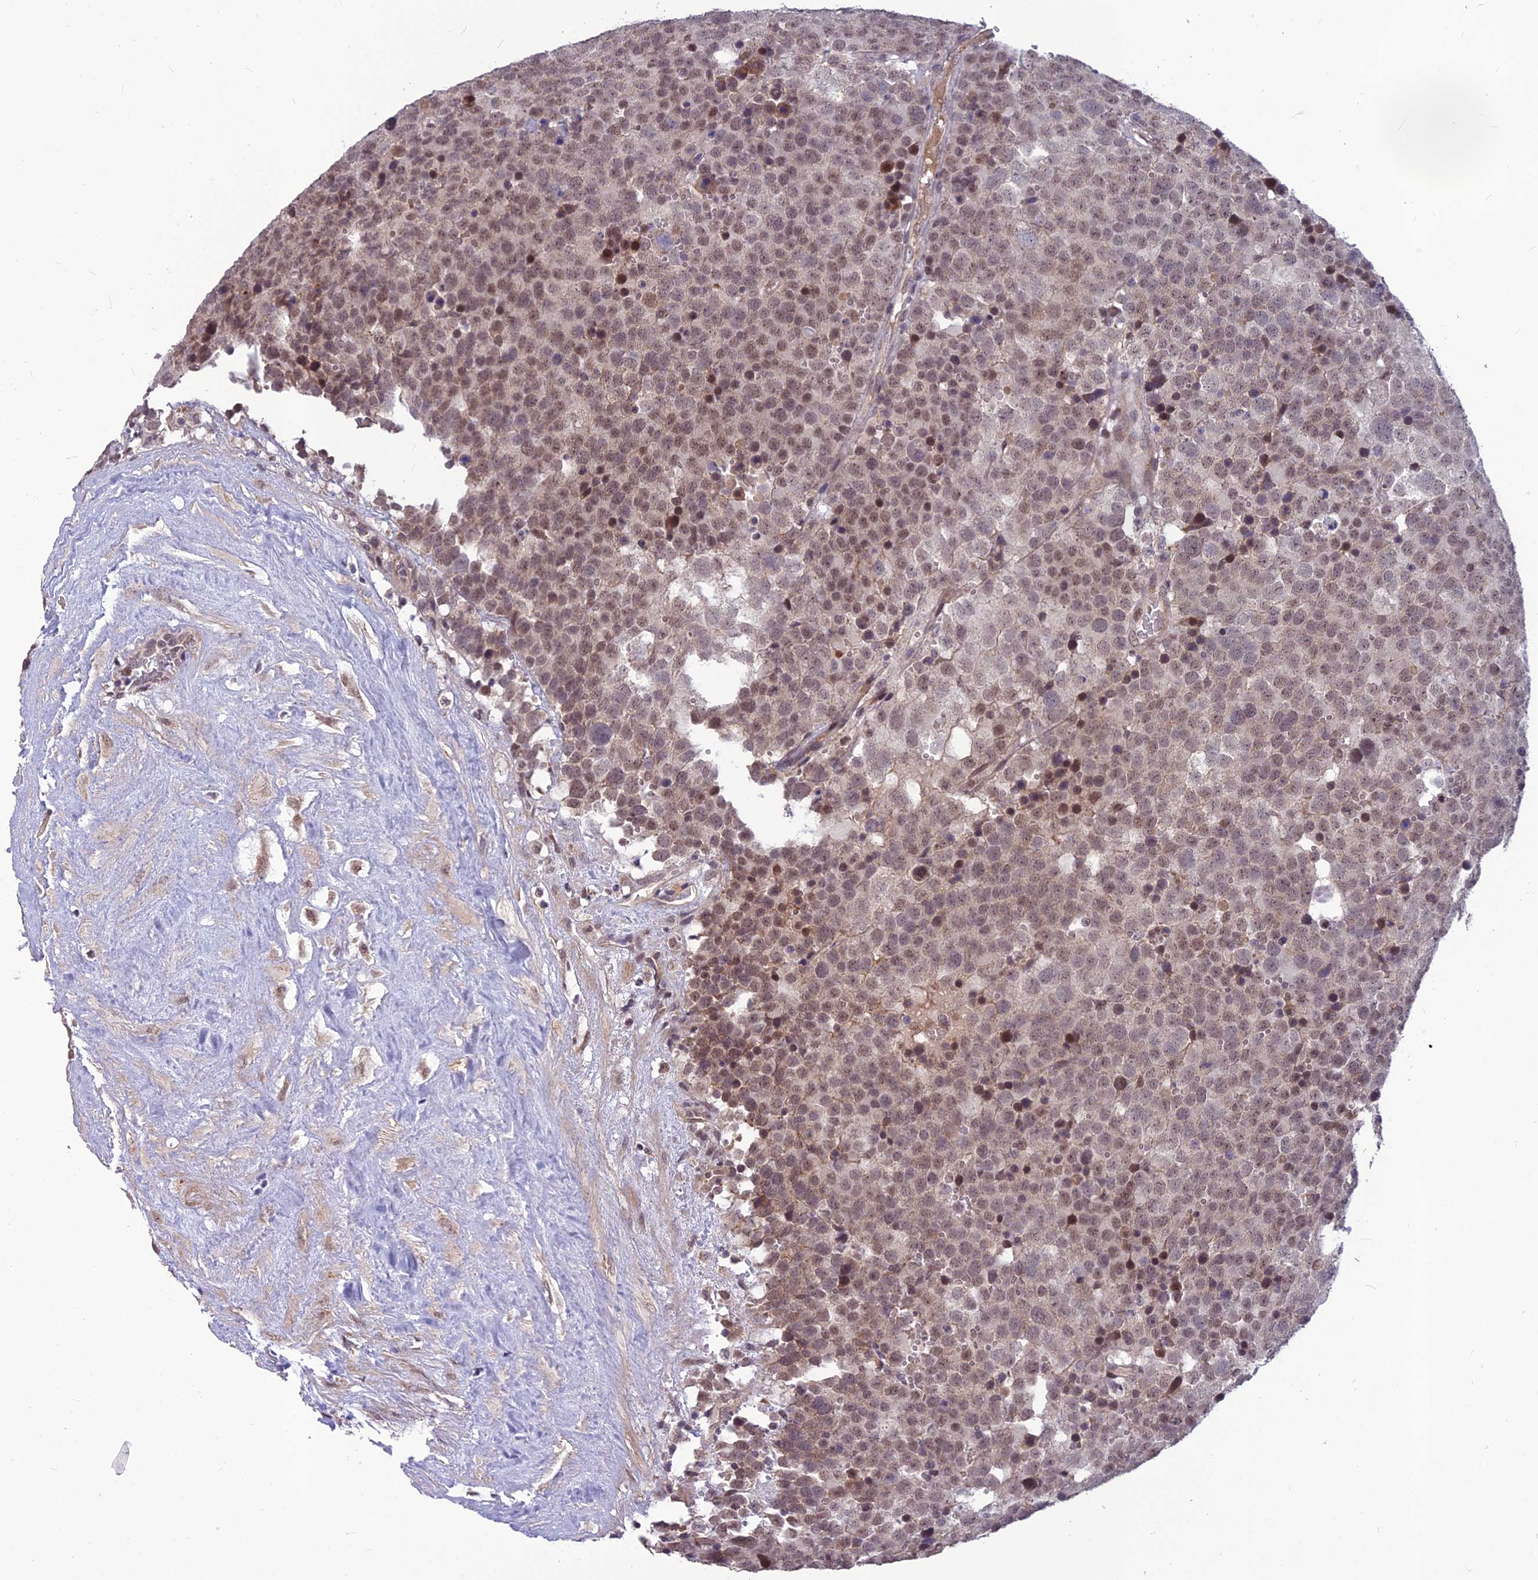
{"staining": {"intensity": "weak", "quantity": ">75%", "location": "cytoplasmic/membranous,nuclear"}, "tissue": "testis cancer", "cell_type": "Tumor cells", "image_type": "cancer", "snomed": [{"axis": "morphology", "description": "Seminoma, NOS"}, {"axis": "topography", "description": "Testis"}], "caption": "Immunohistochemistry image of neoplastic tissue: human testis cancer stained using immunohistochemistry (IHC) demonstrates low levels of weak protein expression localized specifically in the cytoplasmic/membranous and nuclear of tumor cells, appearing as a cytoplasmic/membranous and nuclear brown color.", "gene": "FBRS", "patient": {"sex": "male", "age": 71}}